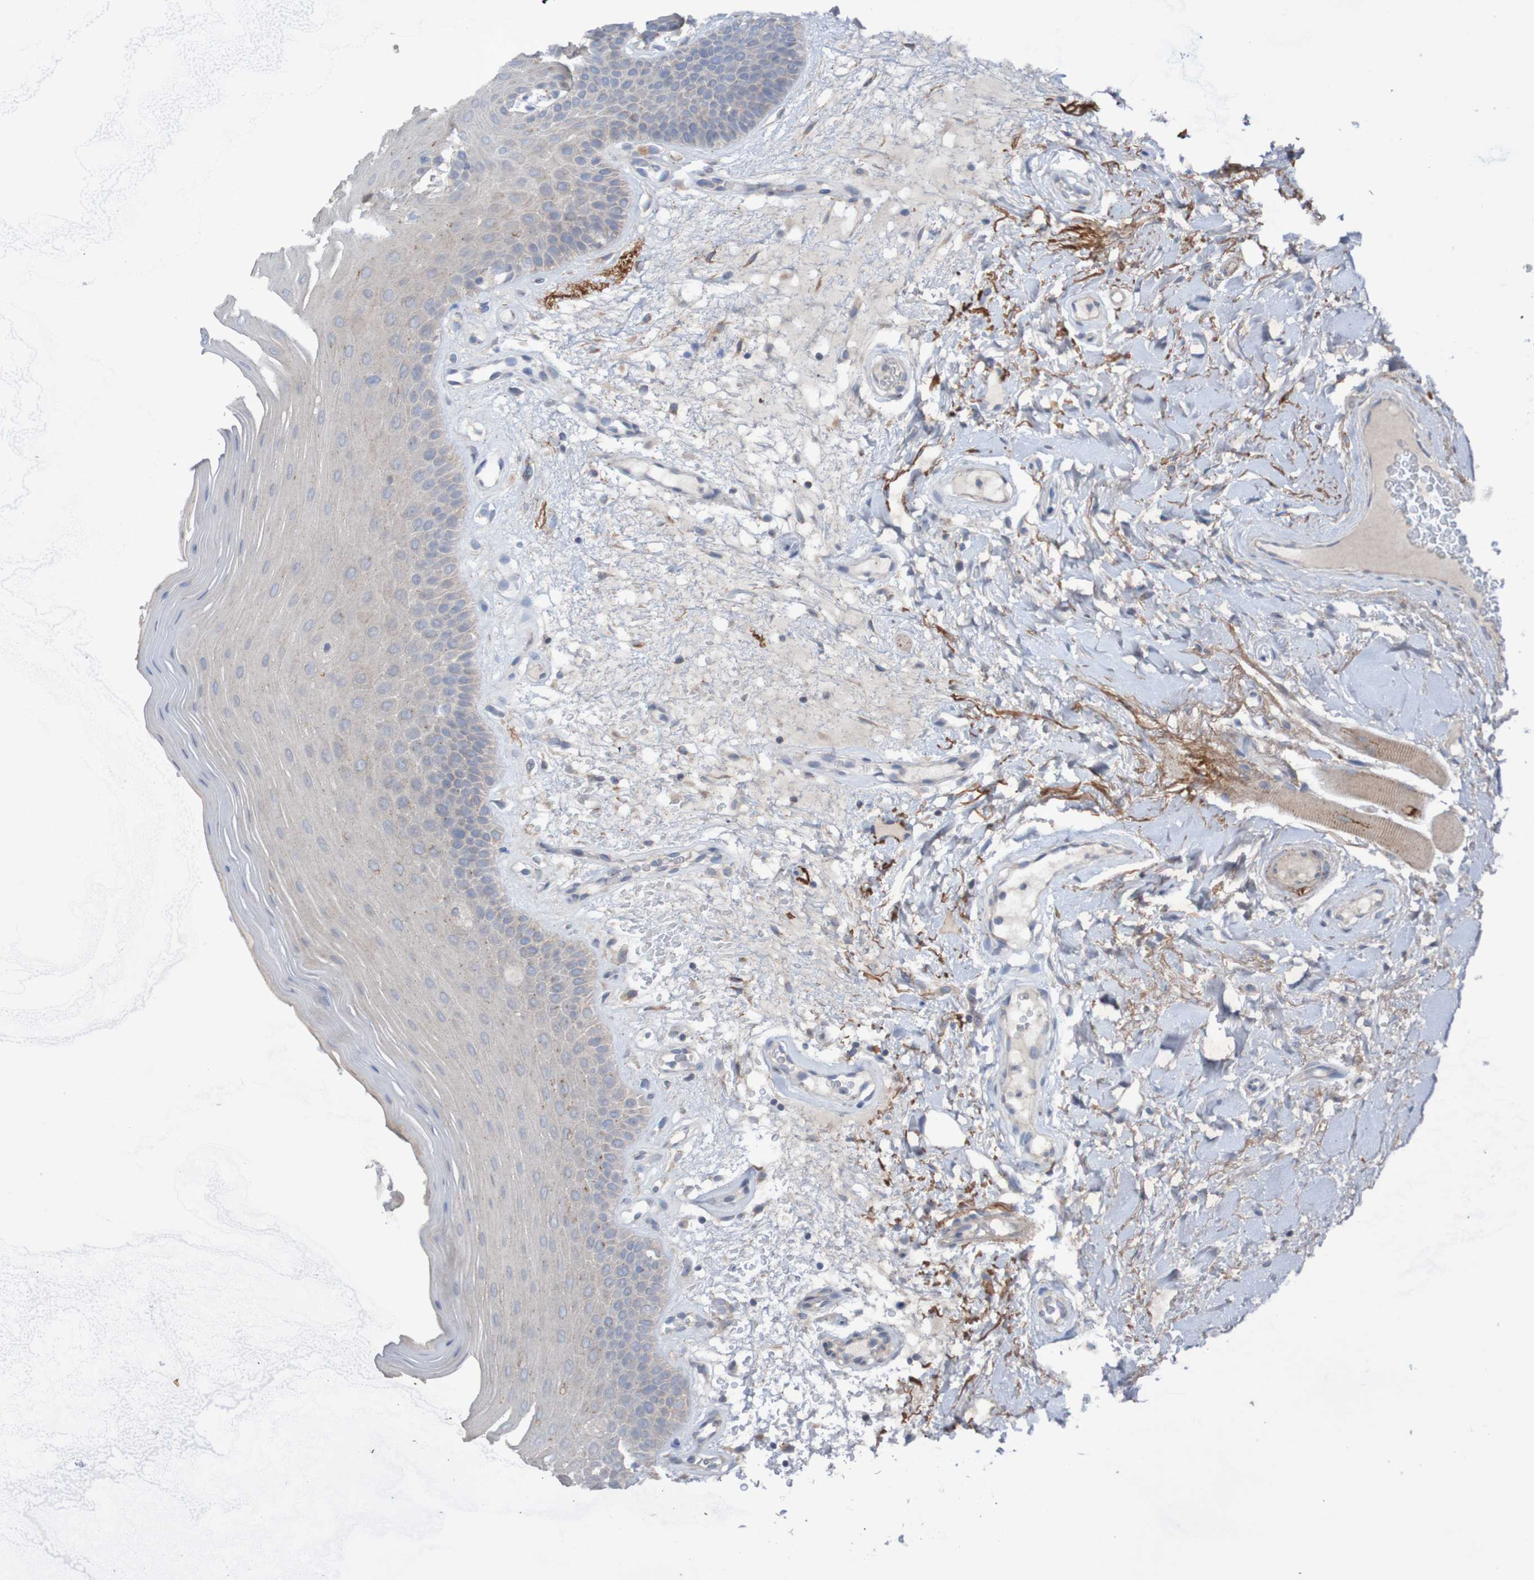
{"staining": {"intensity": "weak", "quantity": "25%-75%", "location": "cytoplasmic/membranous"}, "tissue": "oral mucosa", "cell_type": "Squamous epithelial cells", "image_type": "normal", "snomed": [{"axis": "morphology", "description": "Normal tissue, NOS"}, {"axis": "morphology", "description": "Squamous cell carcinoma, NOS"}, {"axis": "topography", "description": "Skeletal muscle"}, {"axis": "topography", "description": "Adipose tissue"}, {"axis": "topography", "description": "Vascular tissue"}, {"axis": "topography", "description": "Oral tissue"}, {"axis": "topography", "description": "Peripheral nerve tissue"}, {"axis": "topography", "description": "Head-Neck"}], "caption": "Oral mucosa stained with DAB (3,3'-diaminobenzidine) IHC shows low levels of weak cytoplasmic/membranous expression in approximately 25%-75% of squamous epithelial cells.", "gene": "ANGPT4", "patient": {"sex": "male", "age": 71}}